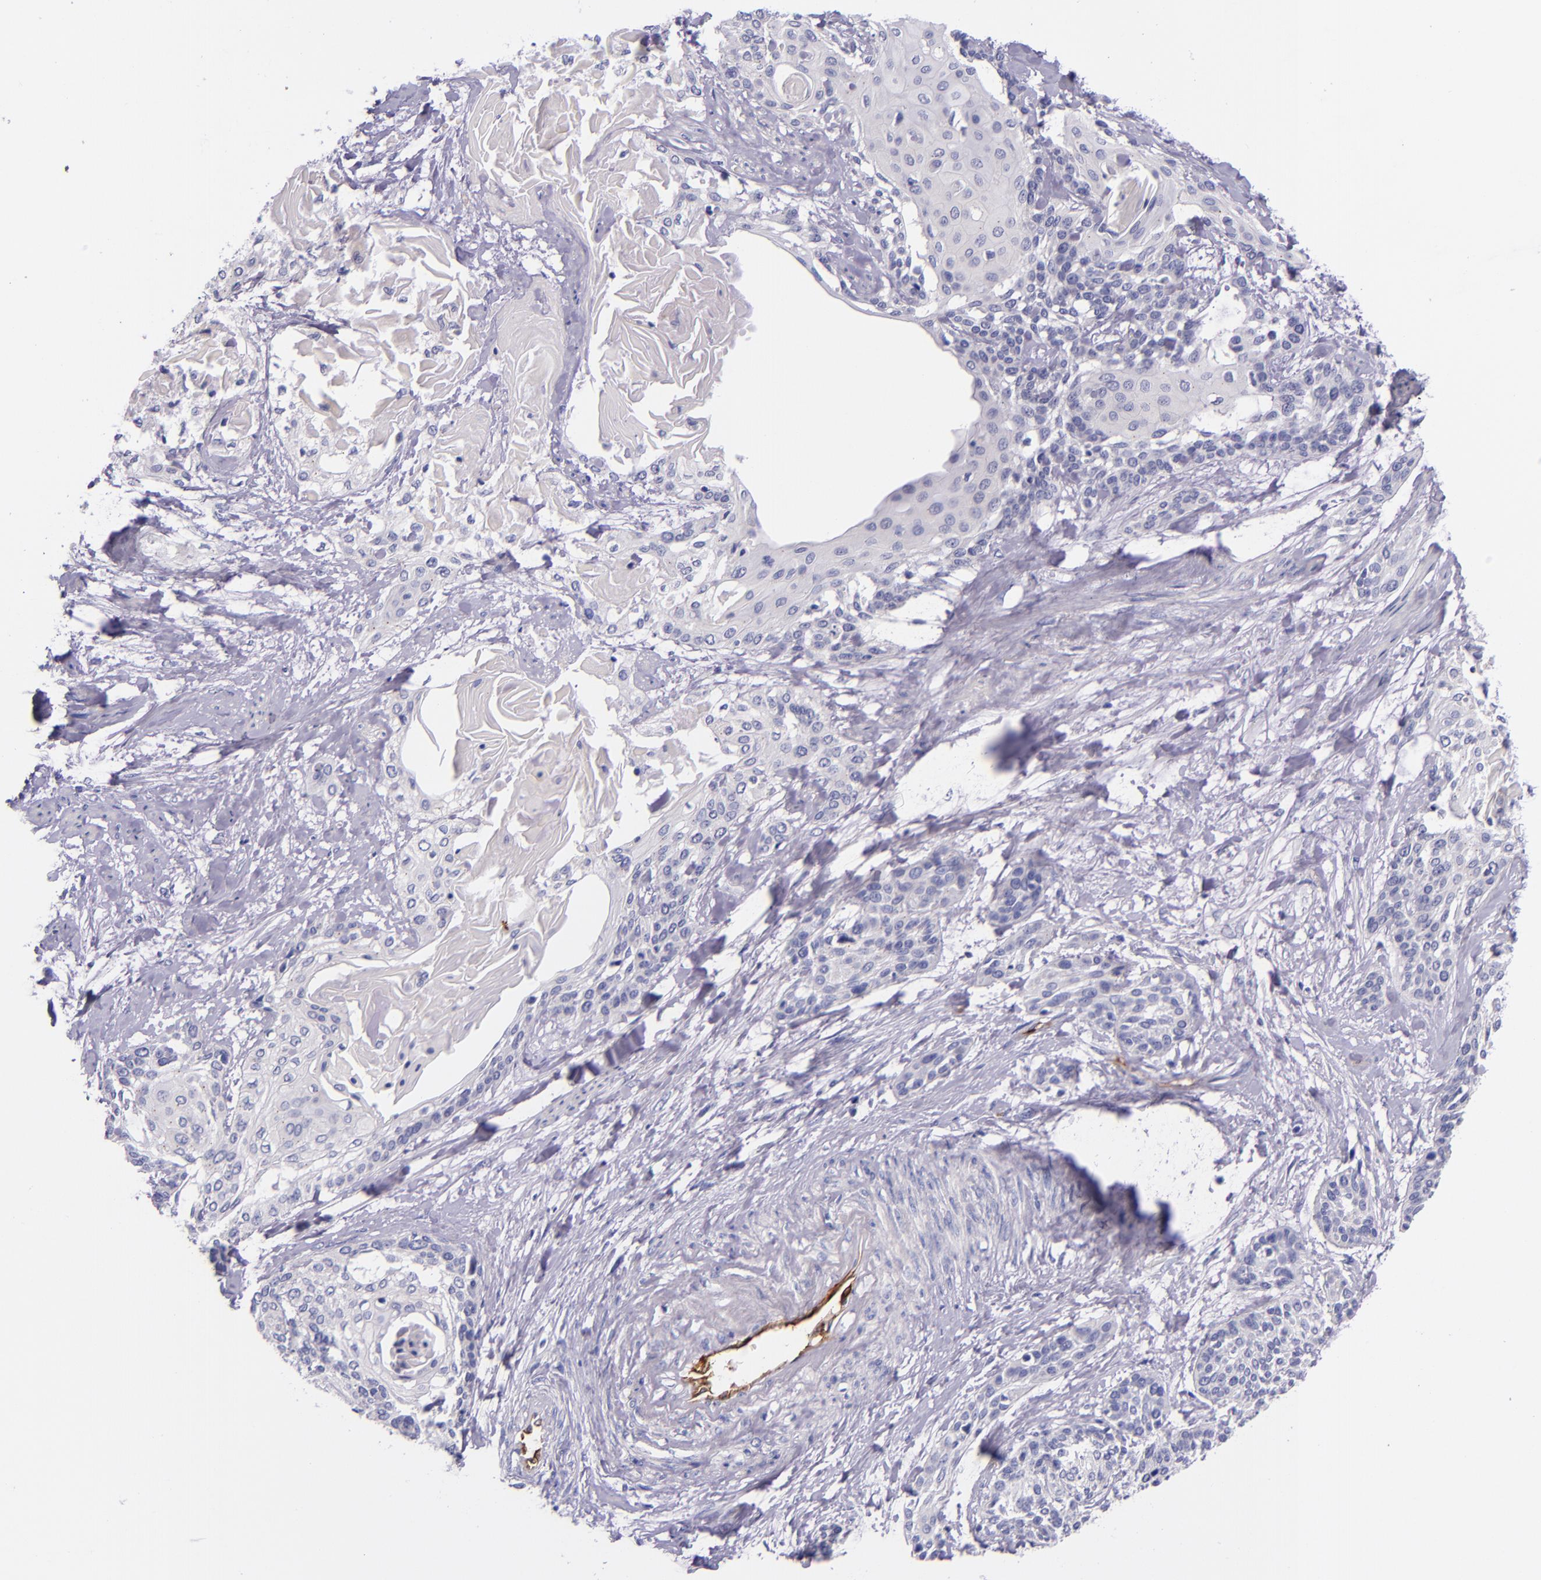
{"staining": {"intensity": "negative", "quantity": "none", "location": "none"}, "tissue": "cervical cancer", "cell_type": "Tumor cells", "image_type": "cancer", "snomed": [{"axis": "morphology", "description": "Squamous cell carcinoma, NOS"}, {"axis": "topography", "description": "Cervix"}], "caption": "The image exhibits no significant expression in tumor cells of cervical cancer.", "gene": "NOS3", "patient": {"sex": "female", "age": 57}}